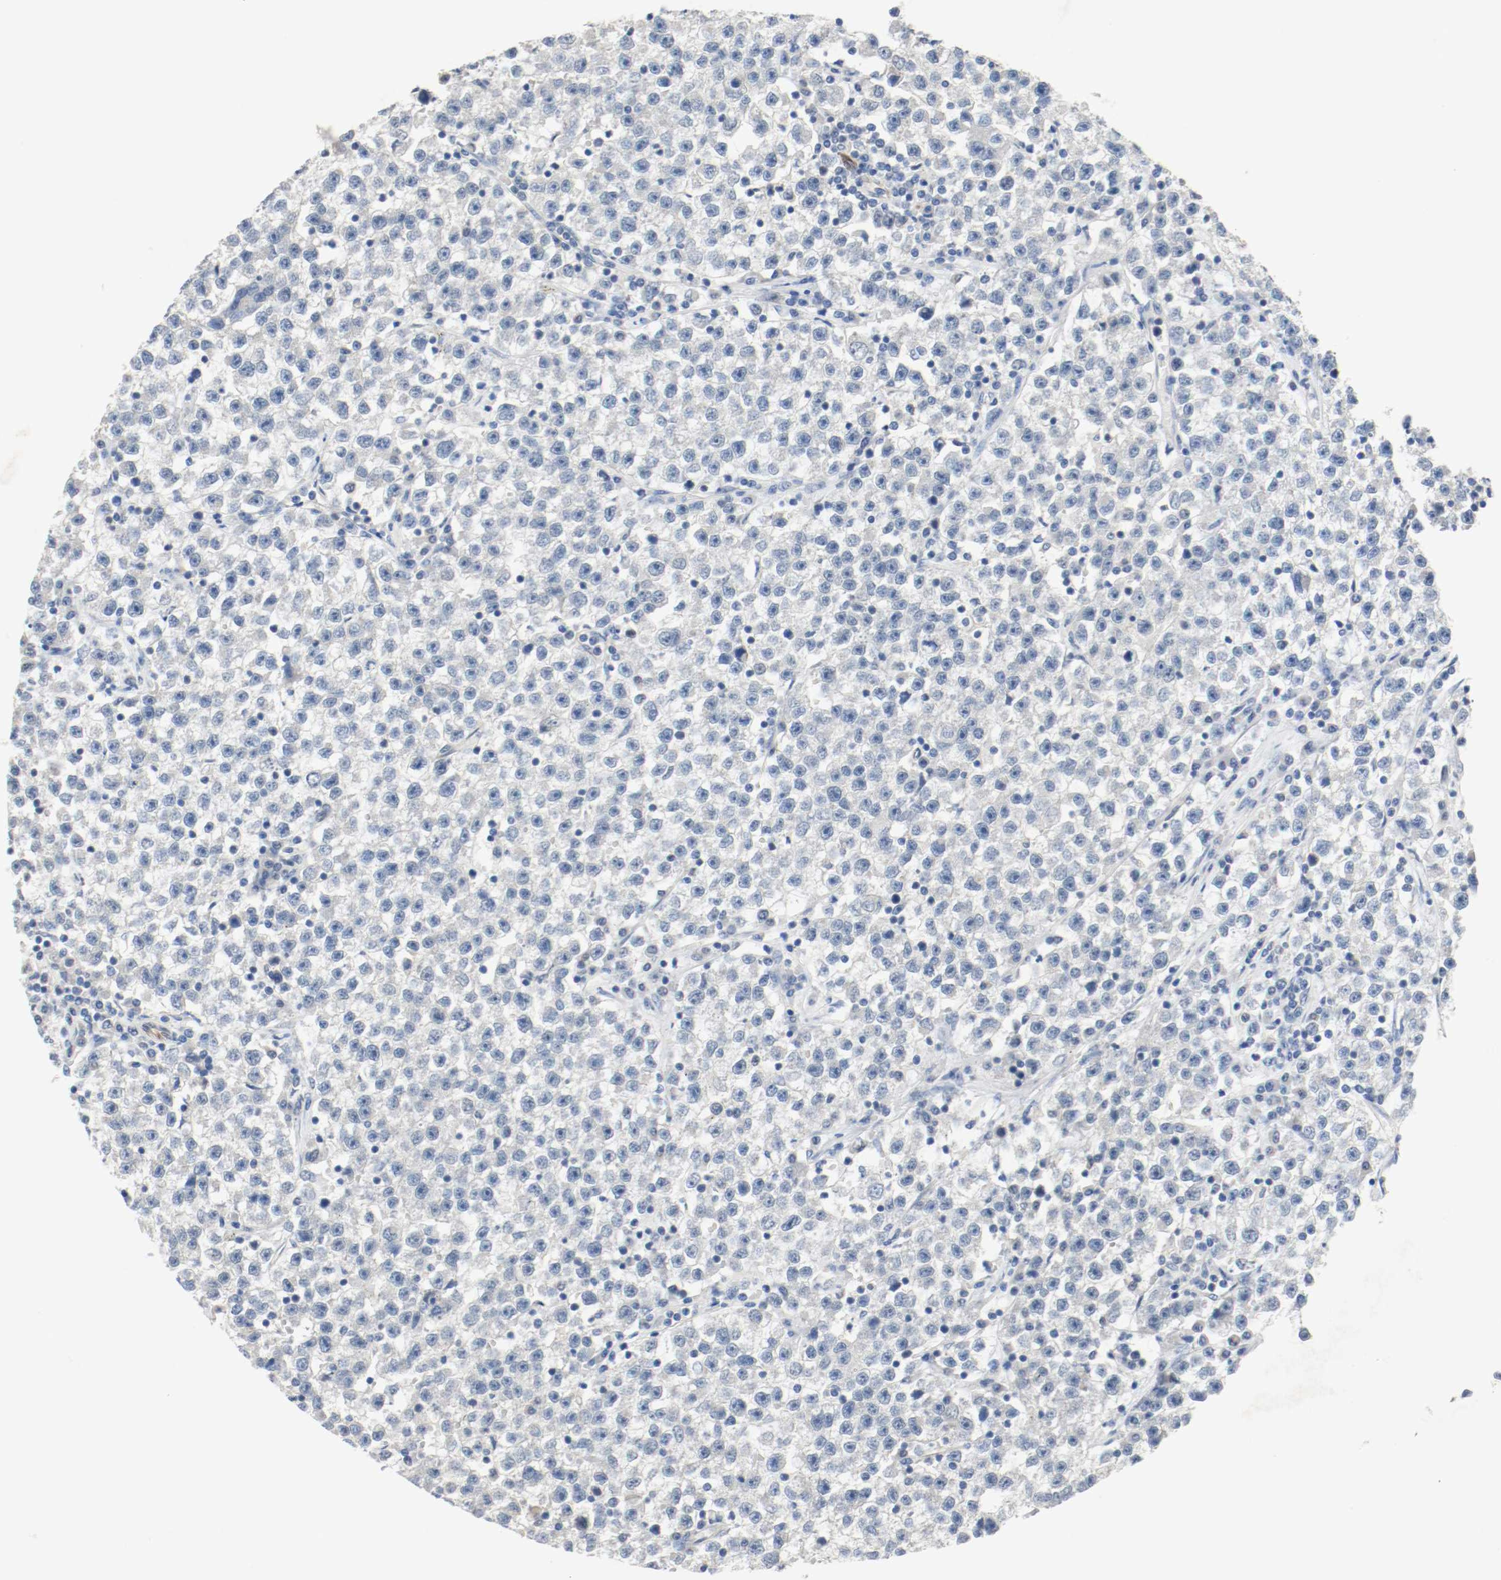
{"staining": {"intensity": "negative", "quantity": "none", "location": "none"}, "tissue": "testis cancer", "cell_type": "Tumor cells", "image_type": "cancer", "snomed": [{"axis": "morphology", "description": "Seminoma, NOS"}, {"axis": "topography", "description": "Testis"}], "caption": "There is no significant positivity in tumor cells of seminoma (testis).", "gene": "ASH1L", "patient": {"sex": "male", "age": 22}}